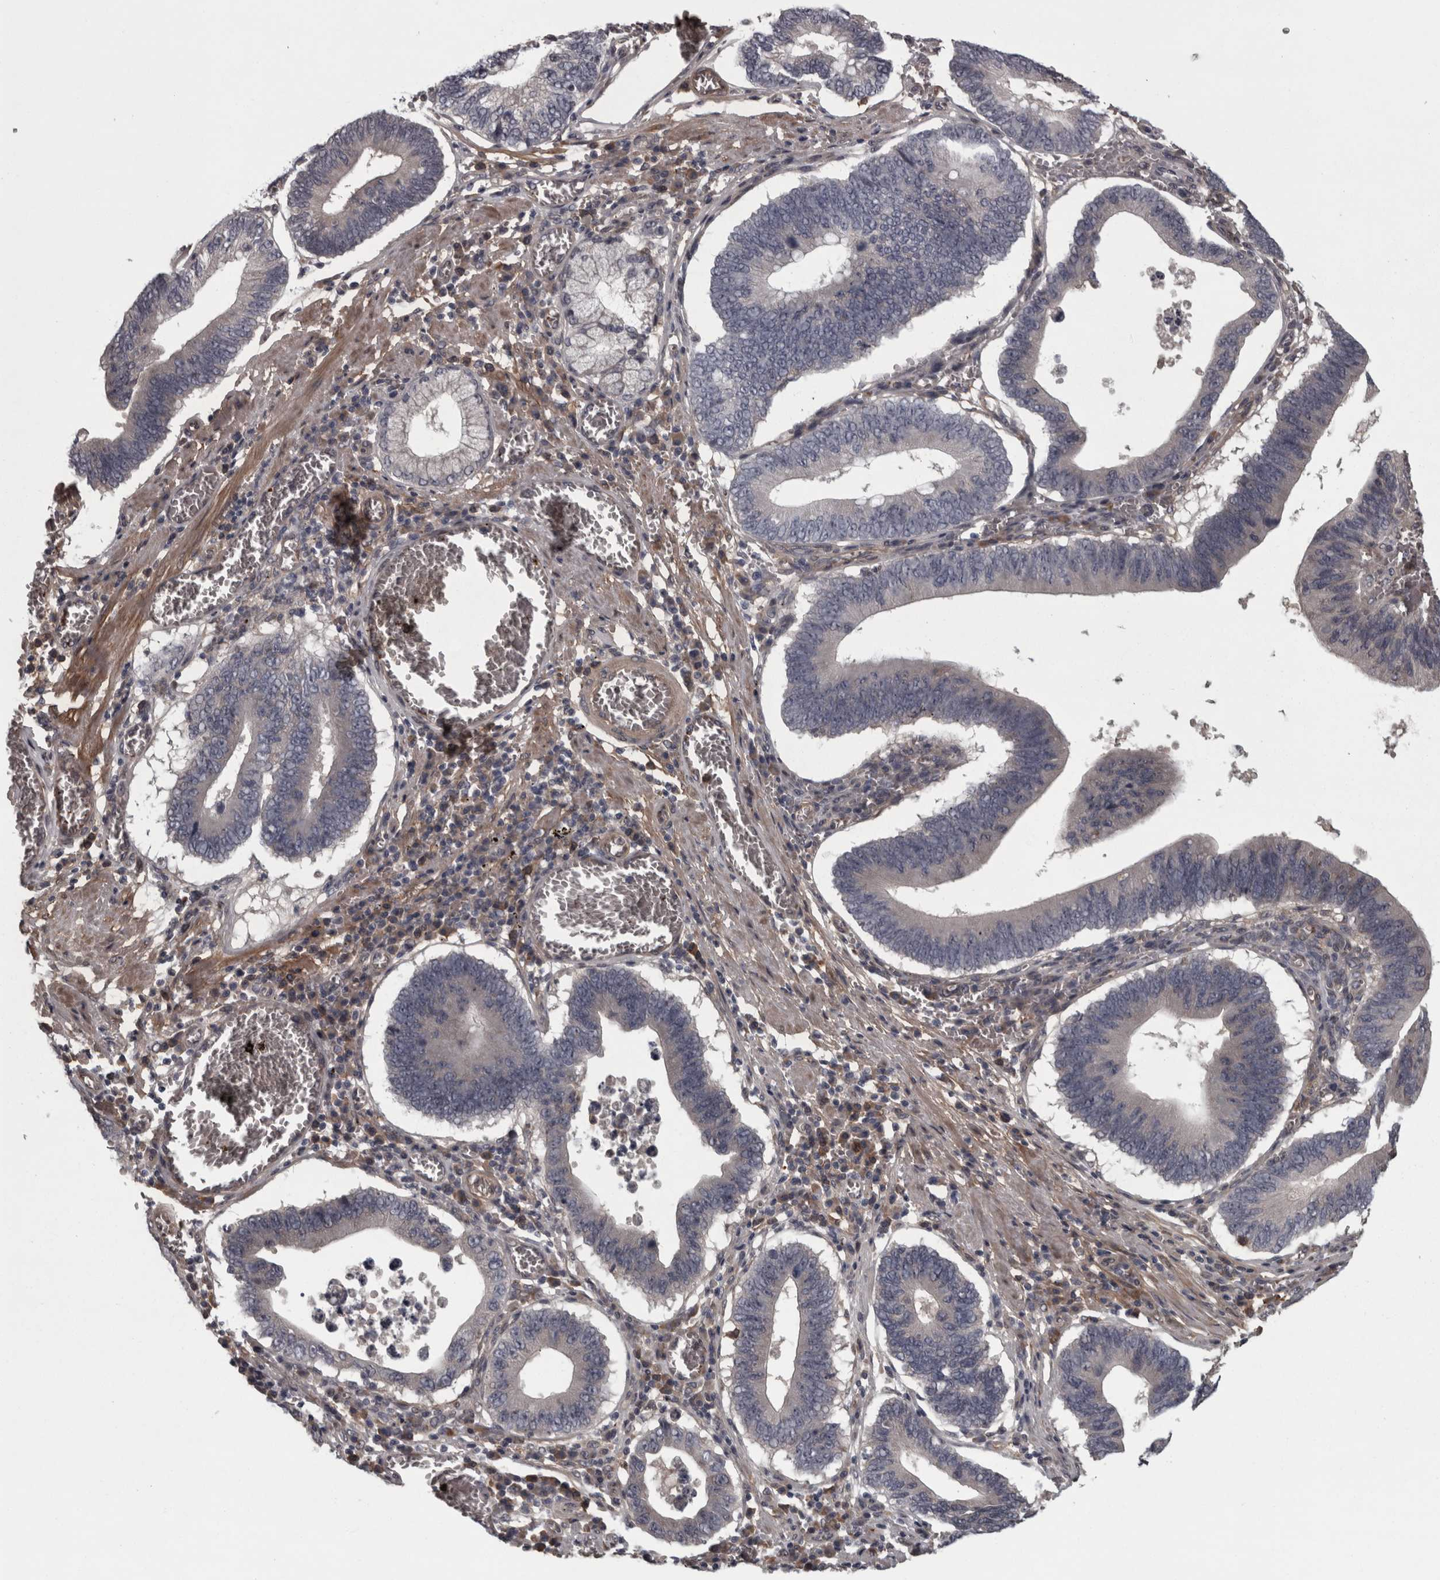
{"staining": {"intensity": "negative", "quantity": "none", "location": "none"}, "tissue": "stomach cancer", "cell_type": "Tumor cells", "image_type": "cancer", "snomed": [{"axis": "morphology", "description": "Adenocarcinoma, NOS"}, {"axis": "topography", "description": "Stomach"}, {"axis": "topography", "description": "Gastric cardia"}], "caption": "Stomach adenocarcinoma stained for a protein using immunohistochemistry demonstrates no staining tumor cells.", "gene": "RSU1", "patient": {"sex": "male", "age": 59}}